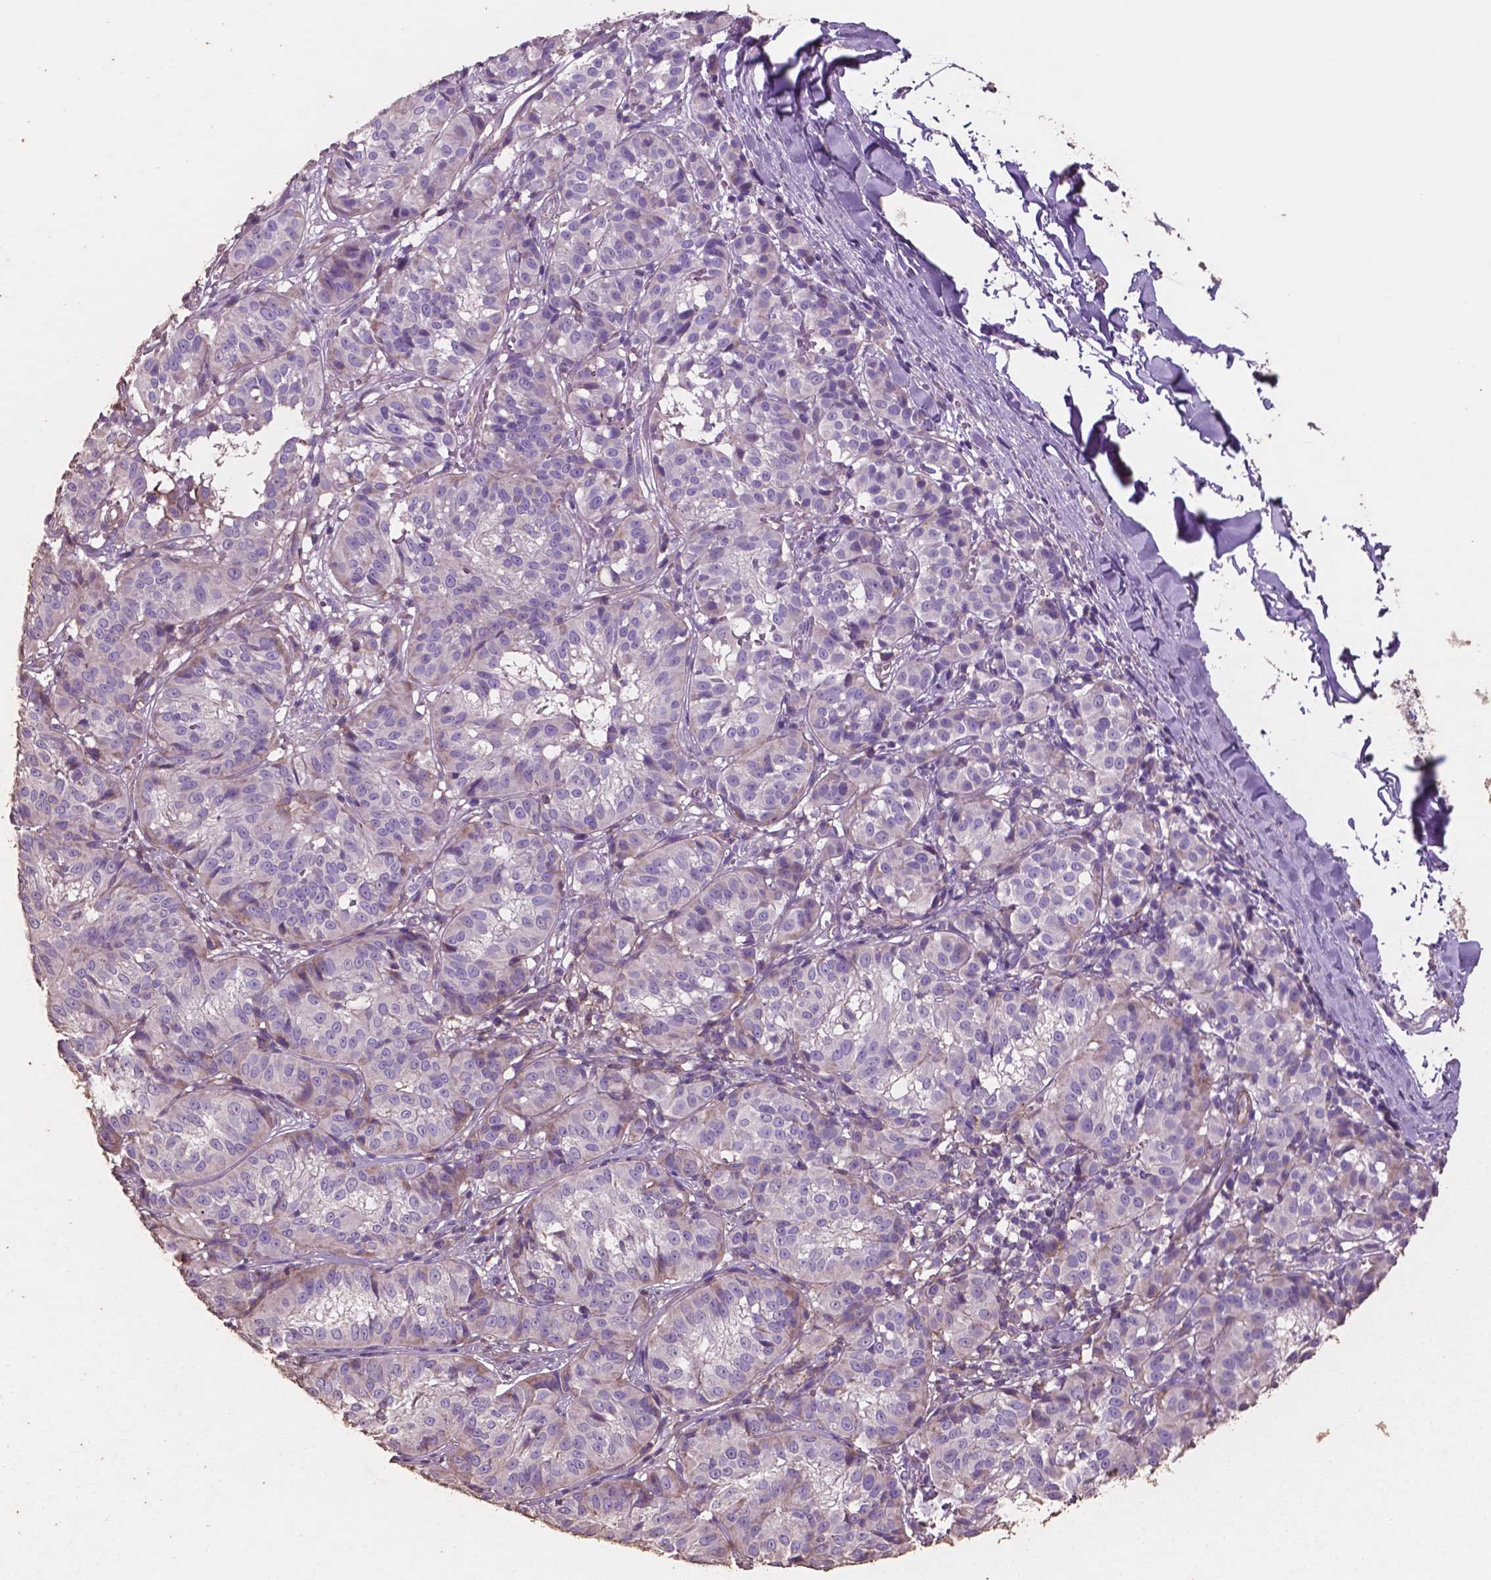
{"staining": {"intensity": "negative", "quantity": "none", "location": "none"}, "tissue": "melanoma", "cell_type": "Tumor cells", "image_type": "cancer", "snomed": [{"axis": "morphology", "description": "Malignant melanoma, NOS"}, {"axis": "topography", "description": "Skin"}], "caption": "Melanoma was stained to show a protein in brown. There is no significant positivity in tumor cells.", "gene": "COMMD4", "patient": {"sex": "female", "age": 72}}